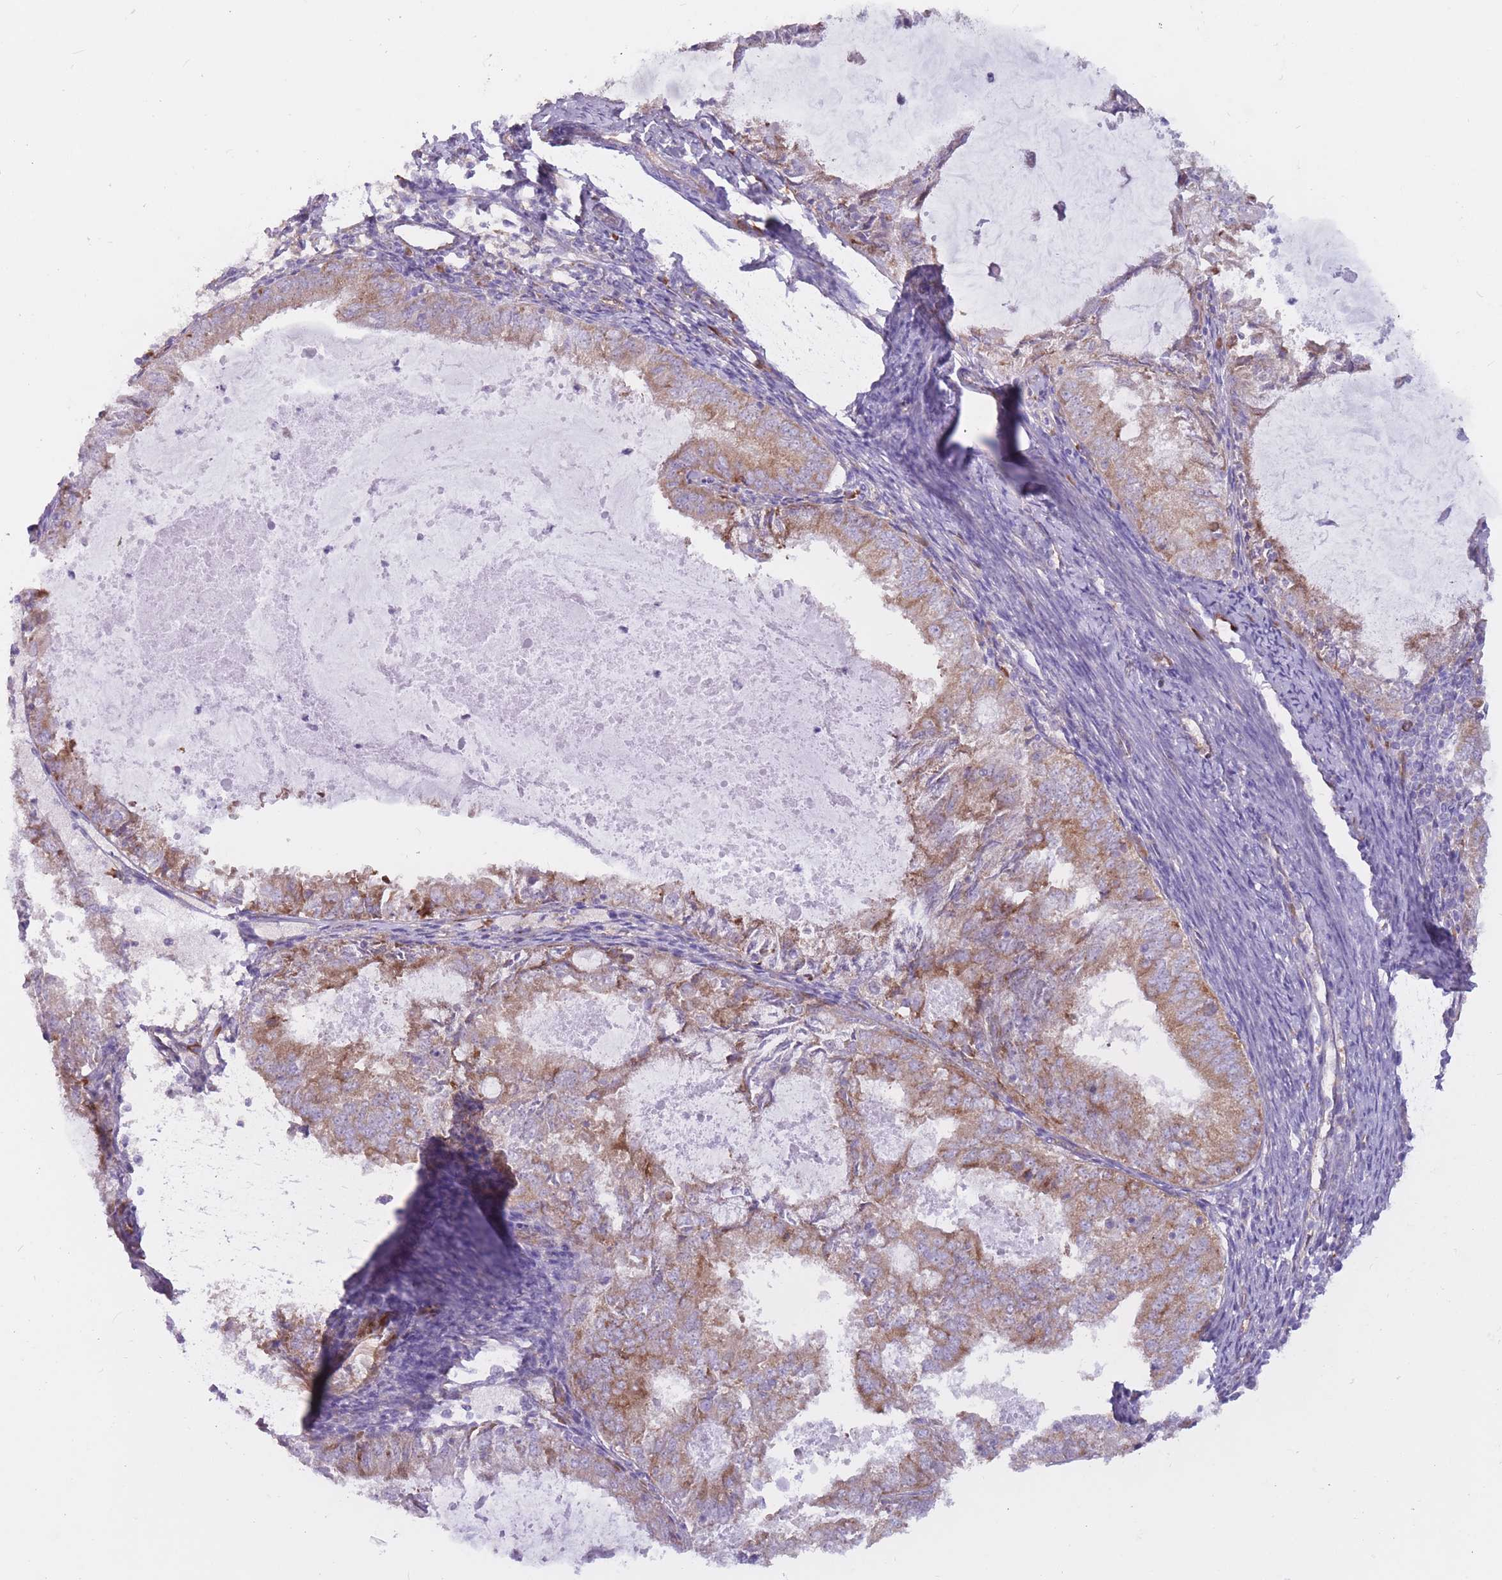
{"staining": {"intensity": "moderate", "quantity": ">75%", "location": "cytoplasmic/membranous"}, "tissue": "endometrial cancer", "cell_type": "Tumor cells", "image_type": "cancer", "snomed": [{"axis": "morphology", "description": "Adenocarcinoma, NOS"}, {"axis": "topography", "description": "Endometrium"}], "caption": "A micrograph of human adenocarcinoma (endometrial) stained for a protein demonstrates moderate cytoplasmic/membranous brown staining in tumor cells.", "gene": "RPL18", "patient": {"sex": "female", "age": 57}}